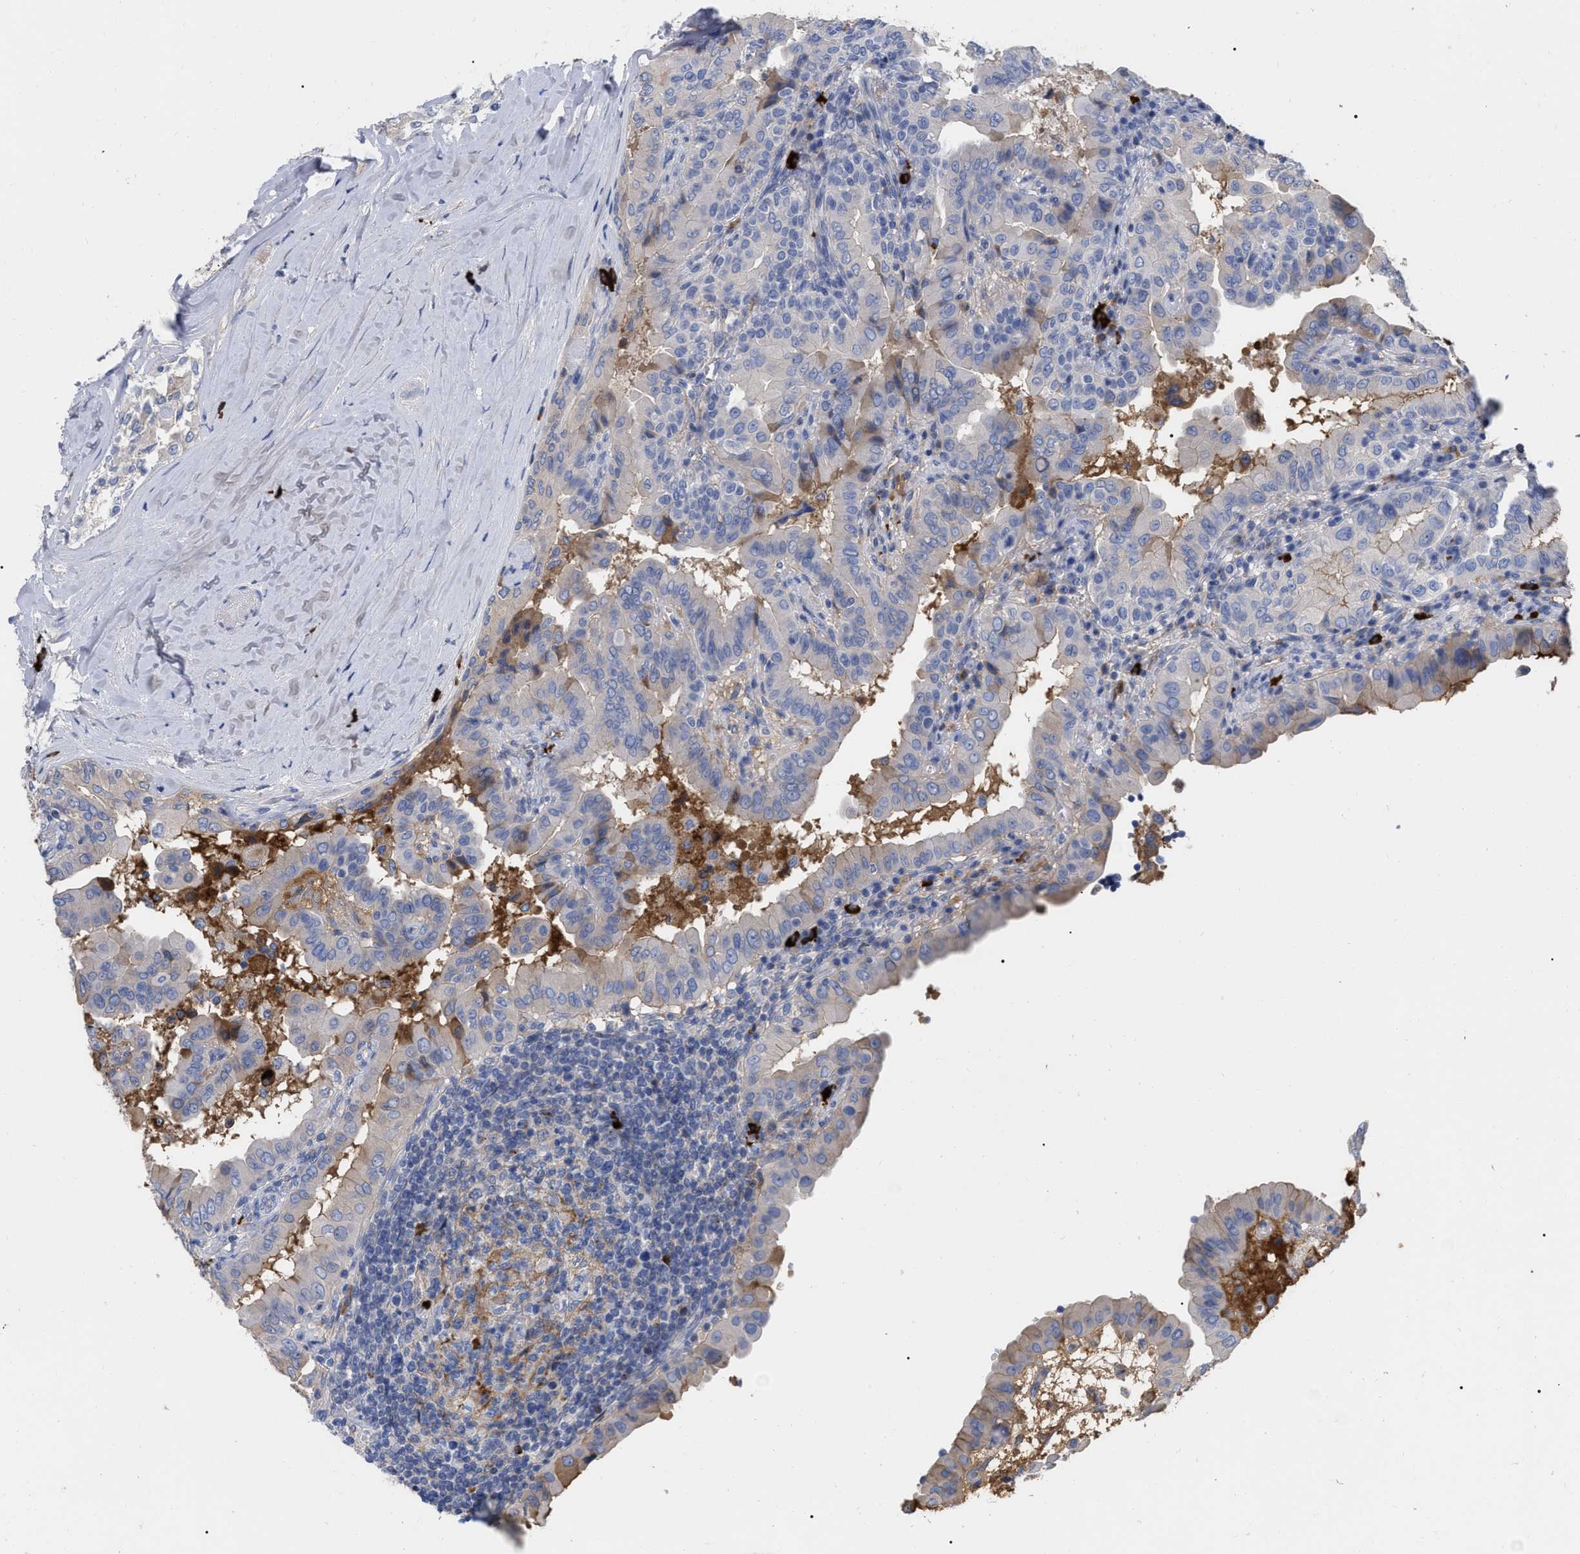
{"staining": {"intensity": "weak", "quantity": "<25%", "location": "cytoplasmic/membranous"}, "tissue": "thyroid cancer", "cell_type": "Tumor cells", "image_type": "cancer", "snomed": [{"axis": "morphology", "description": "Papillary adenocarcinoma, NOS"}, {"axis": "topography", "description": "Thyroid gland"}], "caption": "Tumor cells are negative for protein expression in human thyroid cancer.", "gene": "IGHV5-51", "patient": {"sex": "male", "age": 33}}